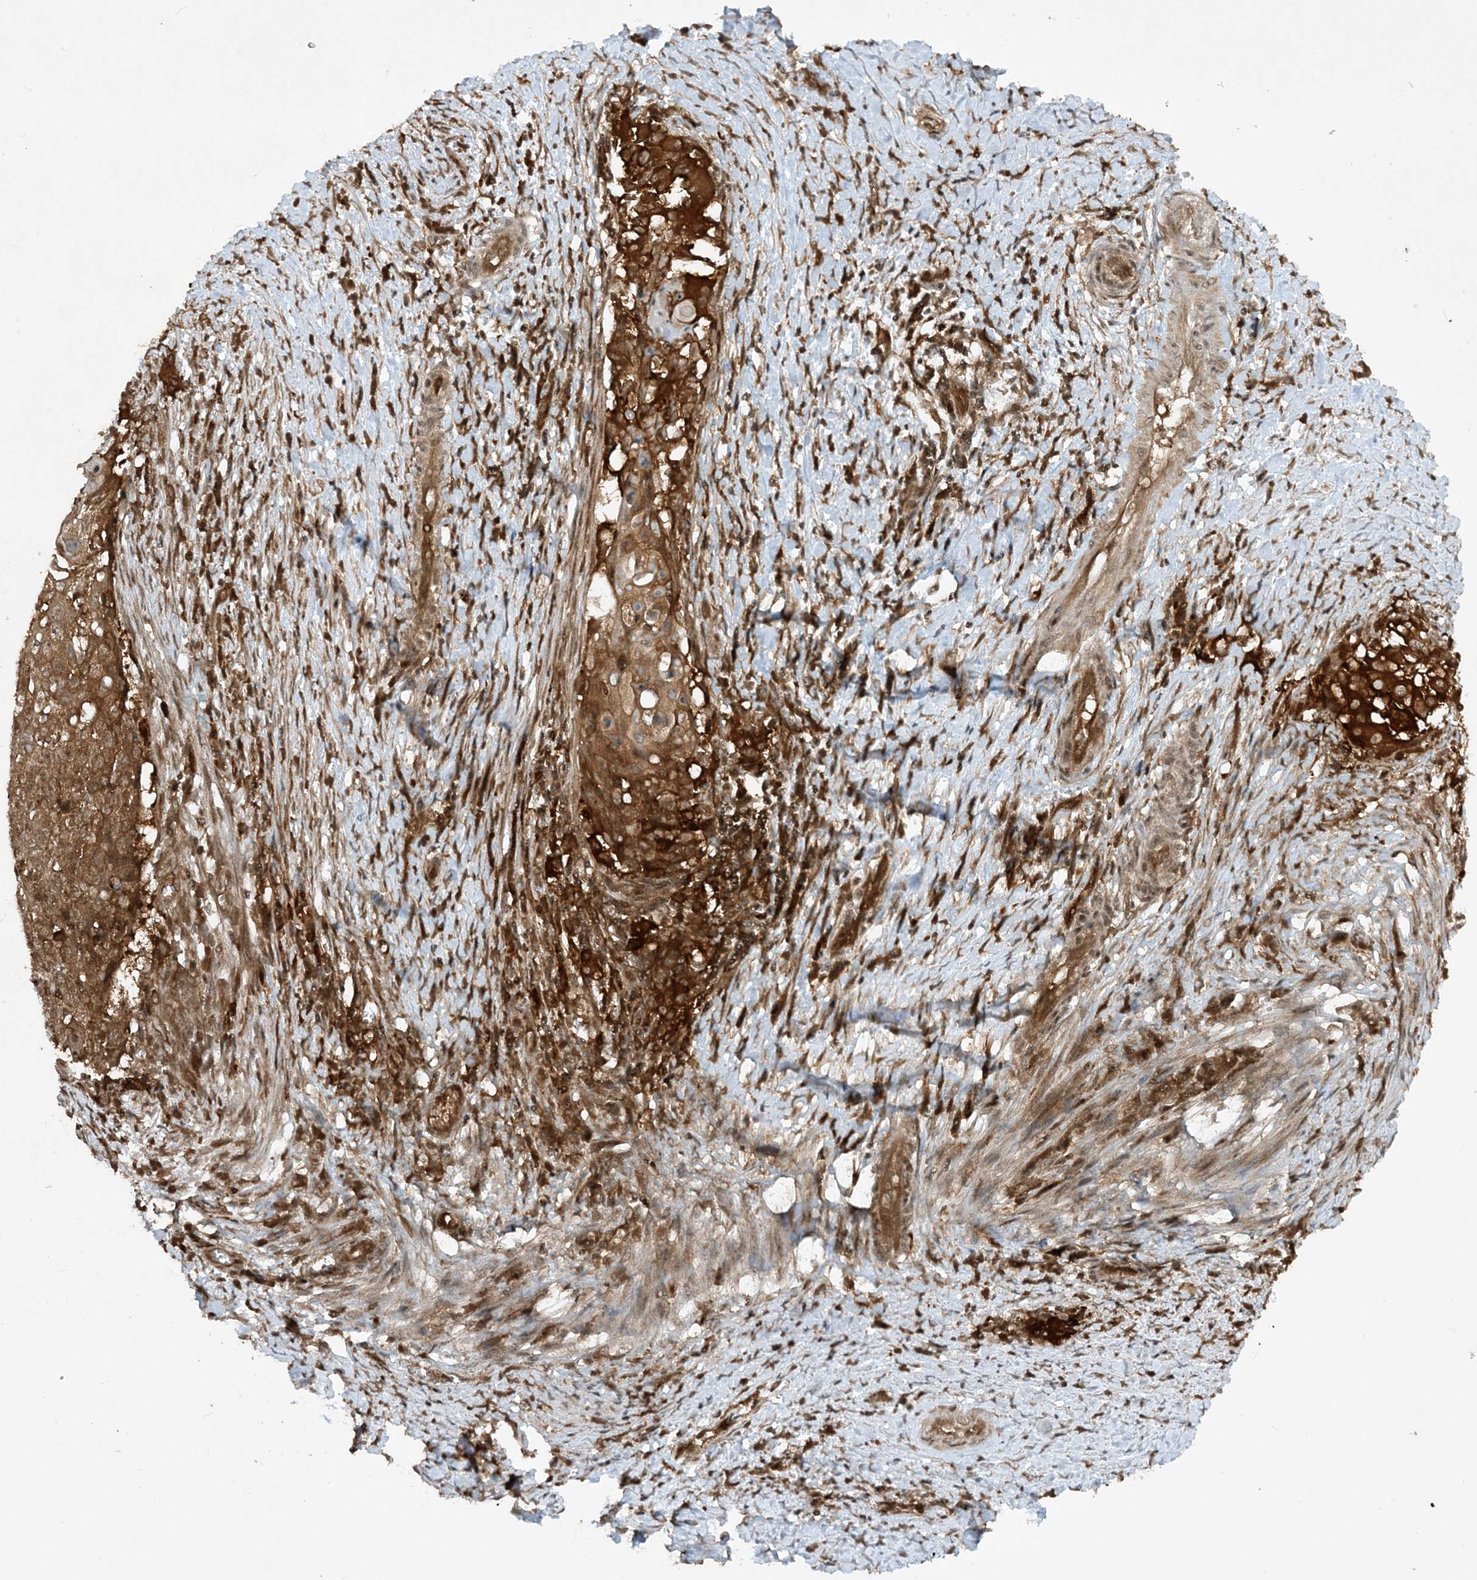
{"staining": {"intensity": "strong", "quantity": ">75%", "location": "cytoplasmic/membranous"}, "tissue": "cervical cancer", "cell_type": "Tumor cells", "image_type": "cancer", "snomed": [{"axis": "morphology", "description": "Squamous cell carcinoma, NOS"}, {"axis": "topography", "description": "Cervix"}], "caption": "Brown immunohistochemical staining in cervical cancer (squamous cell carcinoma) reveals strong cytoplasmic/membranous expression in about >75% of tumor cells. (DAB IHC, brown staining for protein, blue staining for nuclei).", "gene": "CERT1", "patient": {"sex": "female", "age": 39}}